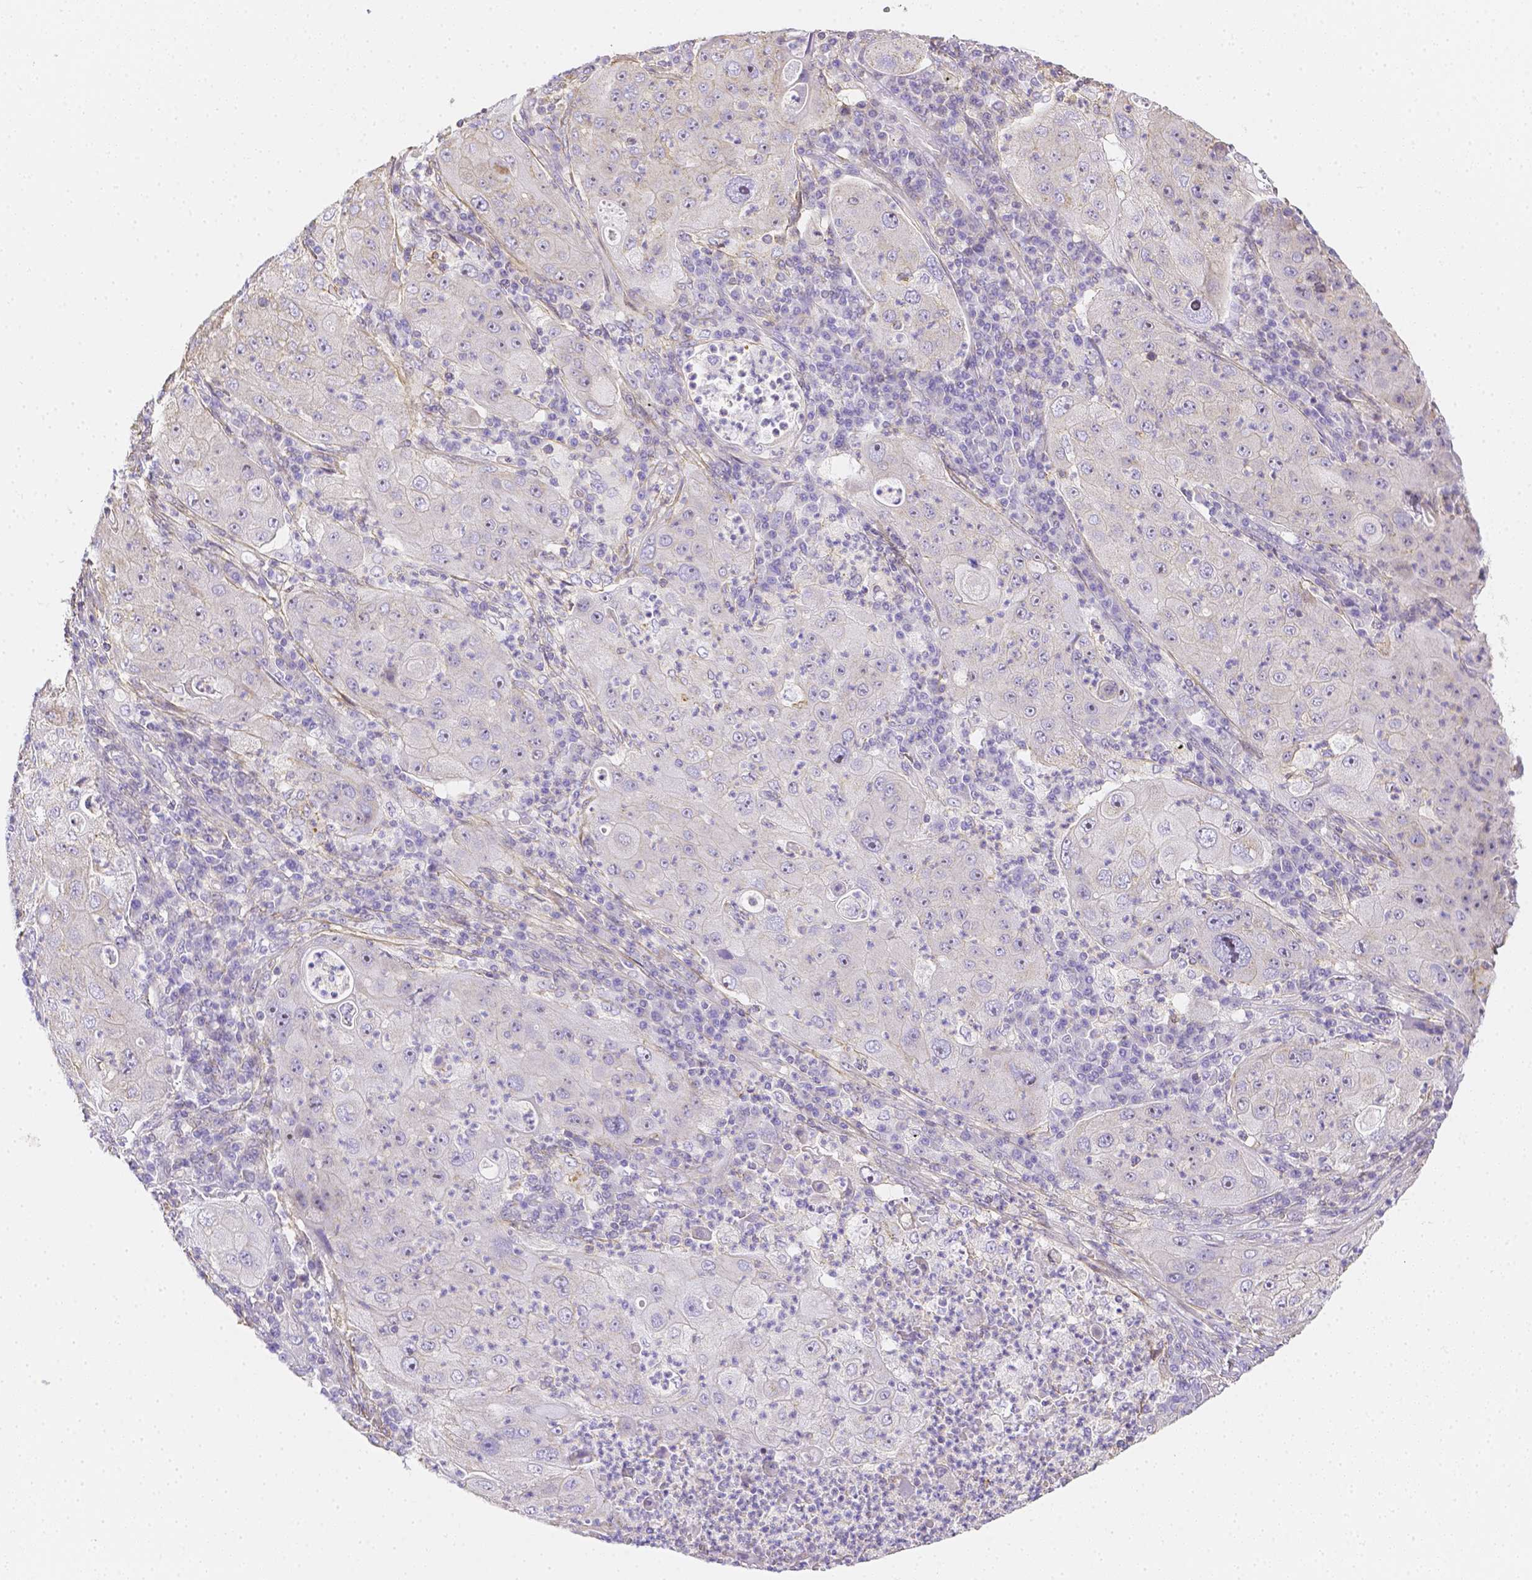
{"staining": {"intensity": "negative", "quantity": "none", "location": "none"}, "tissue": "lung cancer", "cell_type": "Tumor cells", "image_type": "cancer", "snomed": [{"axis": "morphology", "description": "Squamous cell carcinoma, NOS"}, {"axis": "topography", "description": "Lung"}], "caption": "DAB (3,3'-diaminobenzidine) immunohistochemical staining of human lung cancer (squamous cell carcinoma) displays no significant expression in tumor cells. (Brightfield microscopy of DAB (3,3'-diaminobenzidine) immunohistochemistry at high magnification).", "gene": "ASAH2", "patient": {"sex": "female", "age": 59}}